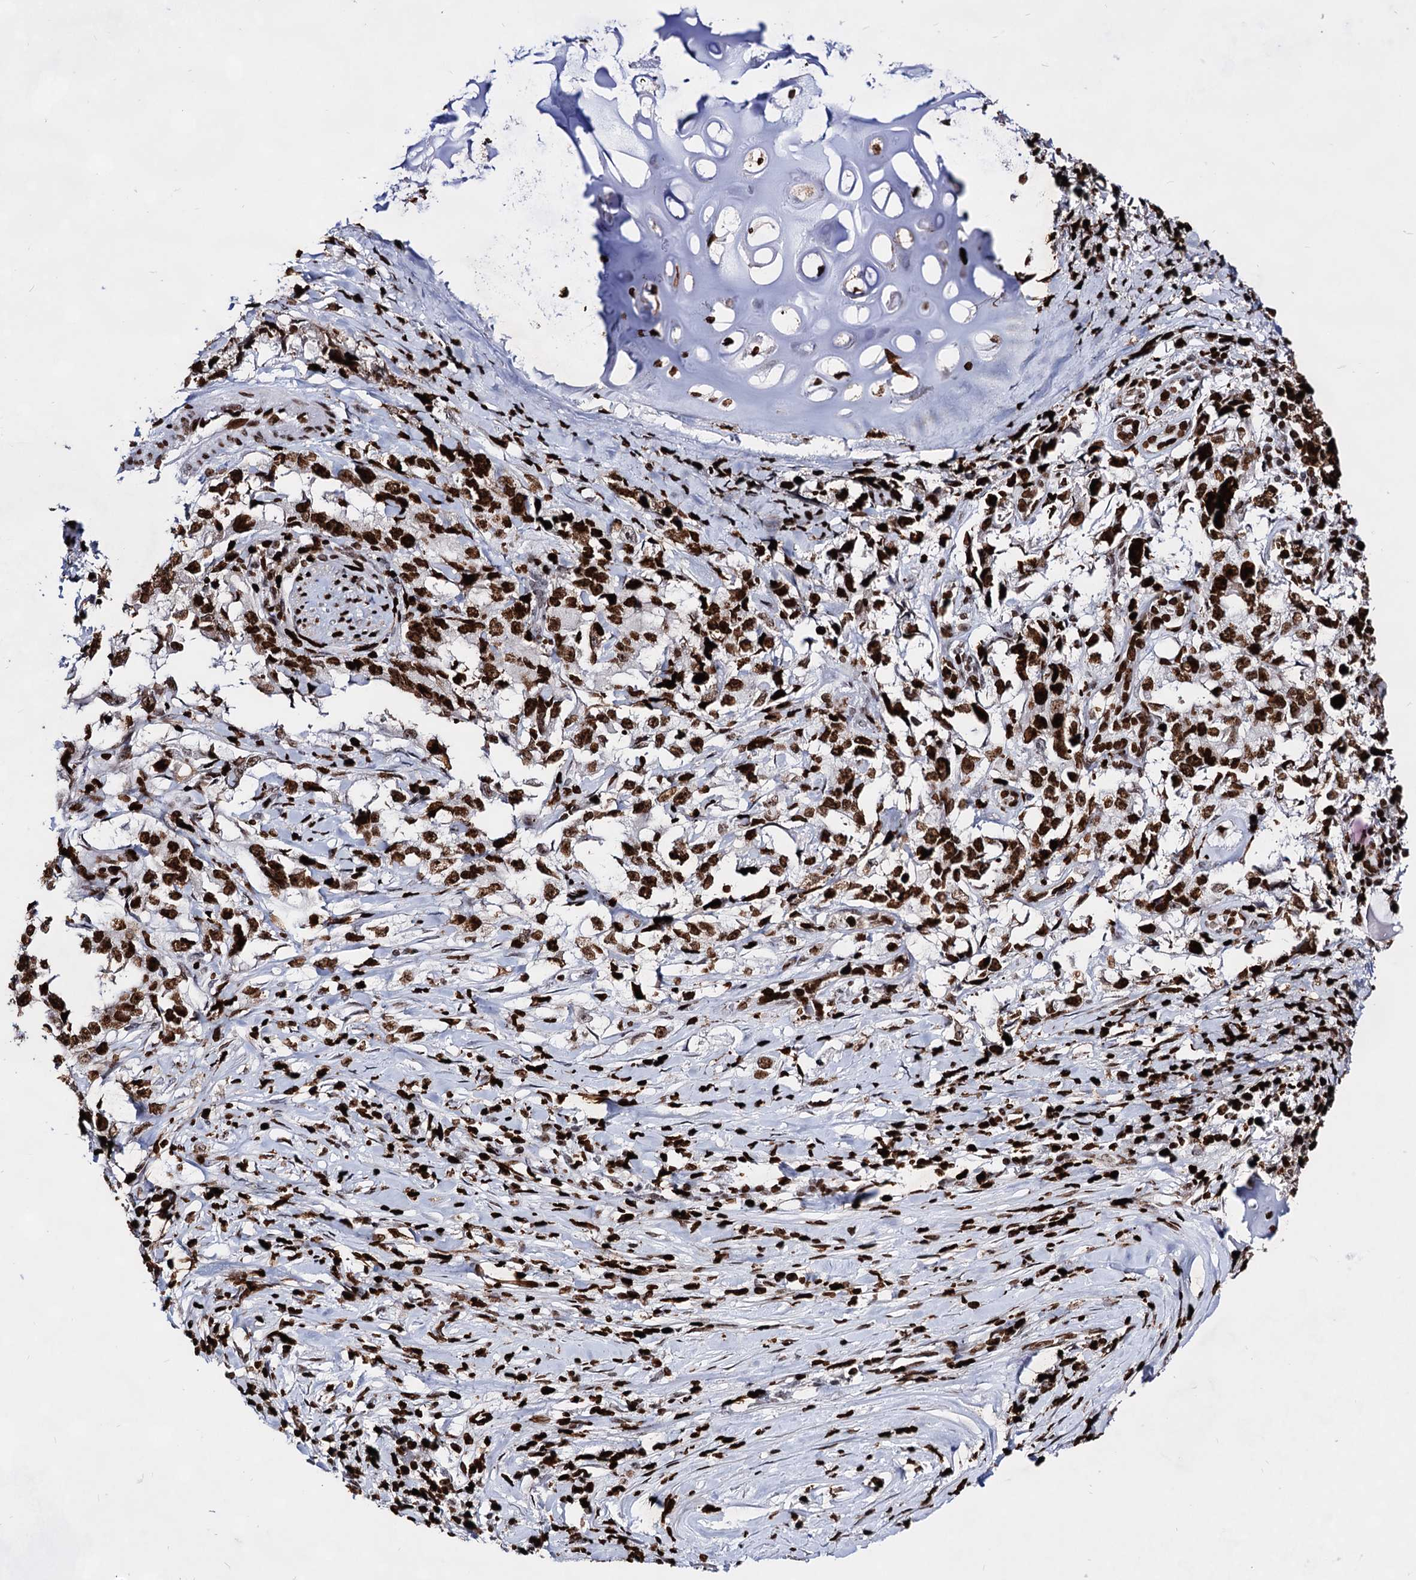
{"staining": {"intensity": "strong", "quantity": ">75%", "location": "nuclear"}, "tissue": "lung cancer", "cell_type": "Tumor cells", "image_type": "cancer", "snomed": [{"axis": "morphology", "description": "Adenocarcinoma, NOS"}, {"axis": "topography", "description": "Lung"}], "caption": "Immunohistochemical staining of lung adenocarcinoma shows high levels of strong nuclear positivity in about >75% of tumor cells. (IHC, brightfield microscopy, high magnification).", "gene": "HMGB2", "patient": {"sex": "female", "age": 51}}